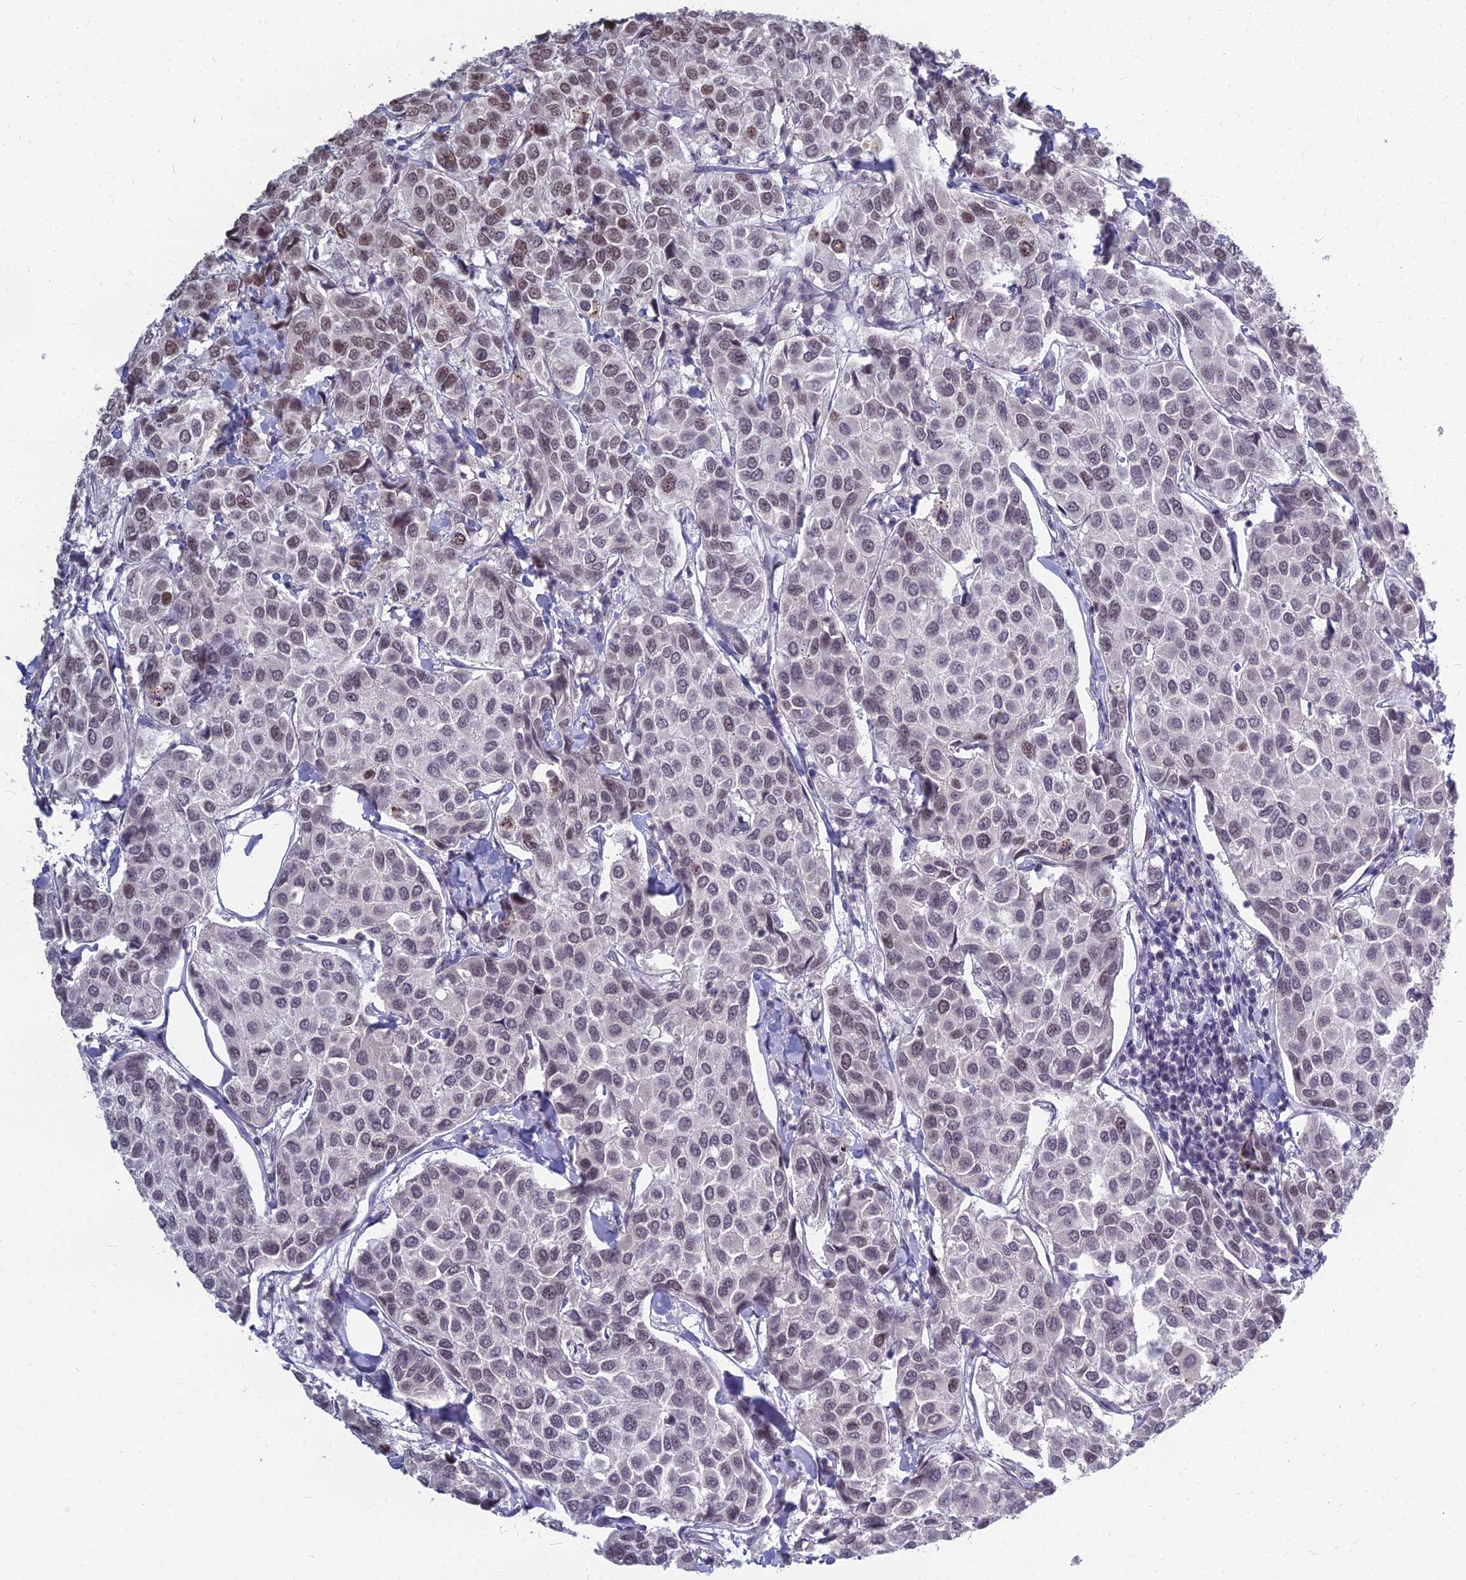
{"staining": {"intensity": "moderate", "quantity": "25%-75%", "location": "nuclear"}, "tissue": "breast cancer", "cell_type": "Tumor cells", "image_type": "cancer", "snomed": [{"axis": "morphology", "description": "Duct carcinoma"}, {"axis": "topography", "description": "Breast"}], "caption": "Breast cancer stained with DAB IHC shows medium levels of moderate nuclear staining in about 25%-75% of tumor cells.", "gene": "KAT7", "patient": {"sex": "female", "age": 55}}